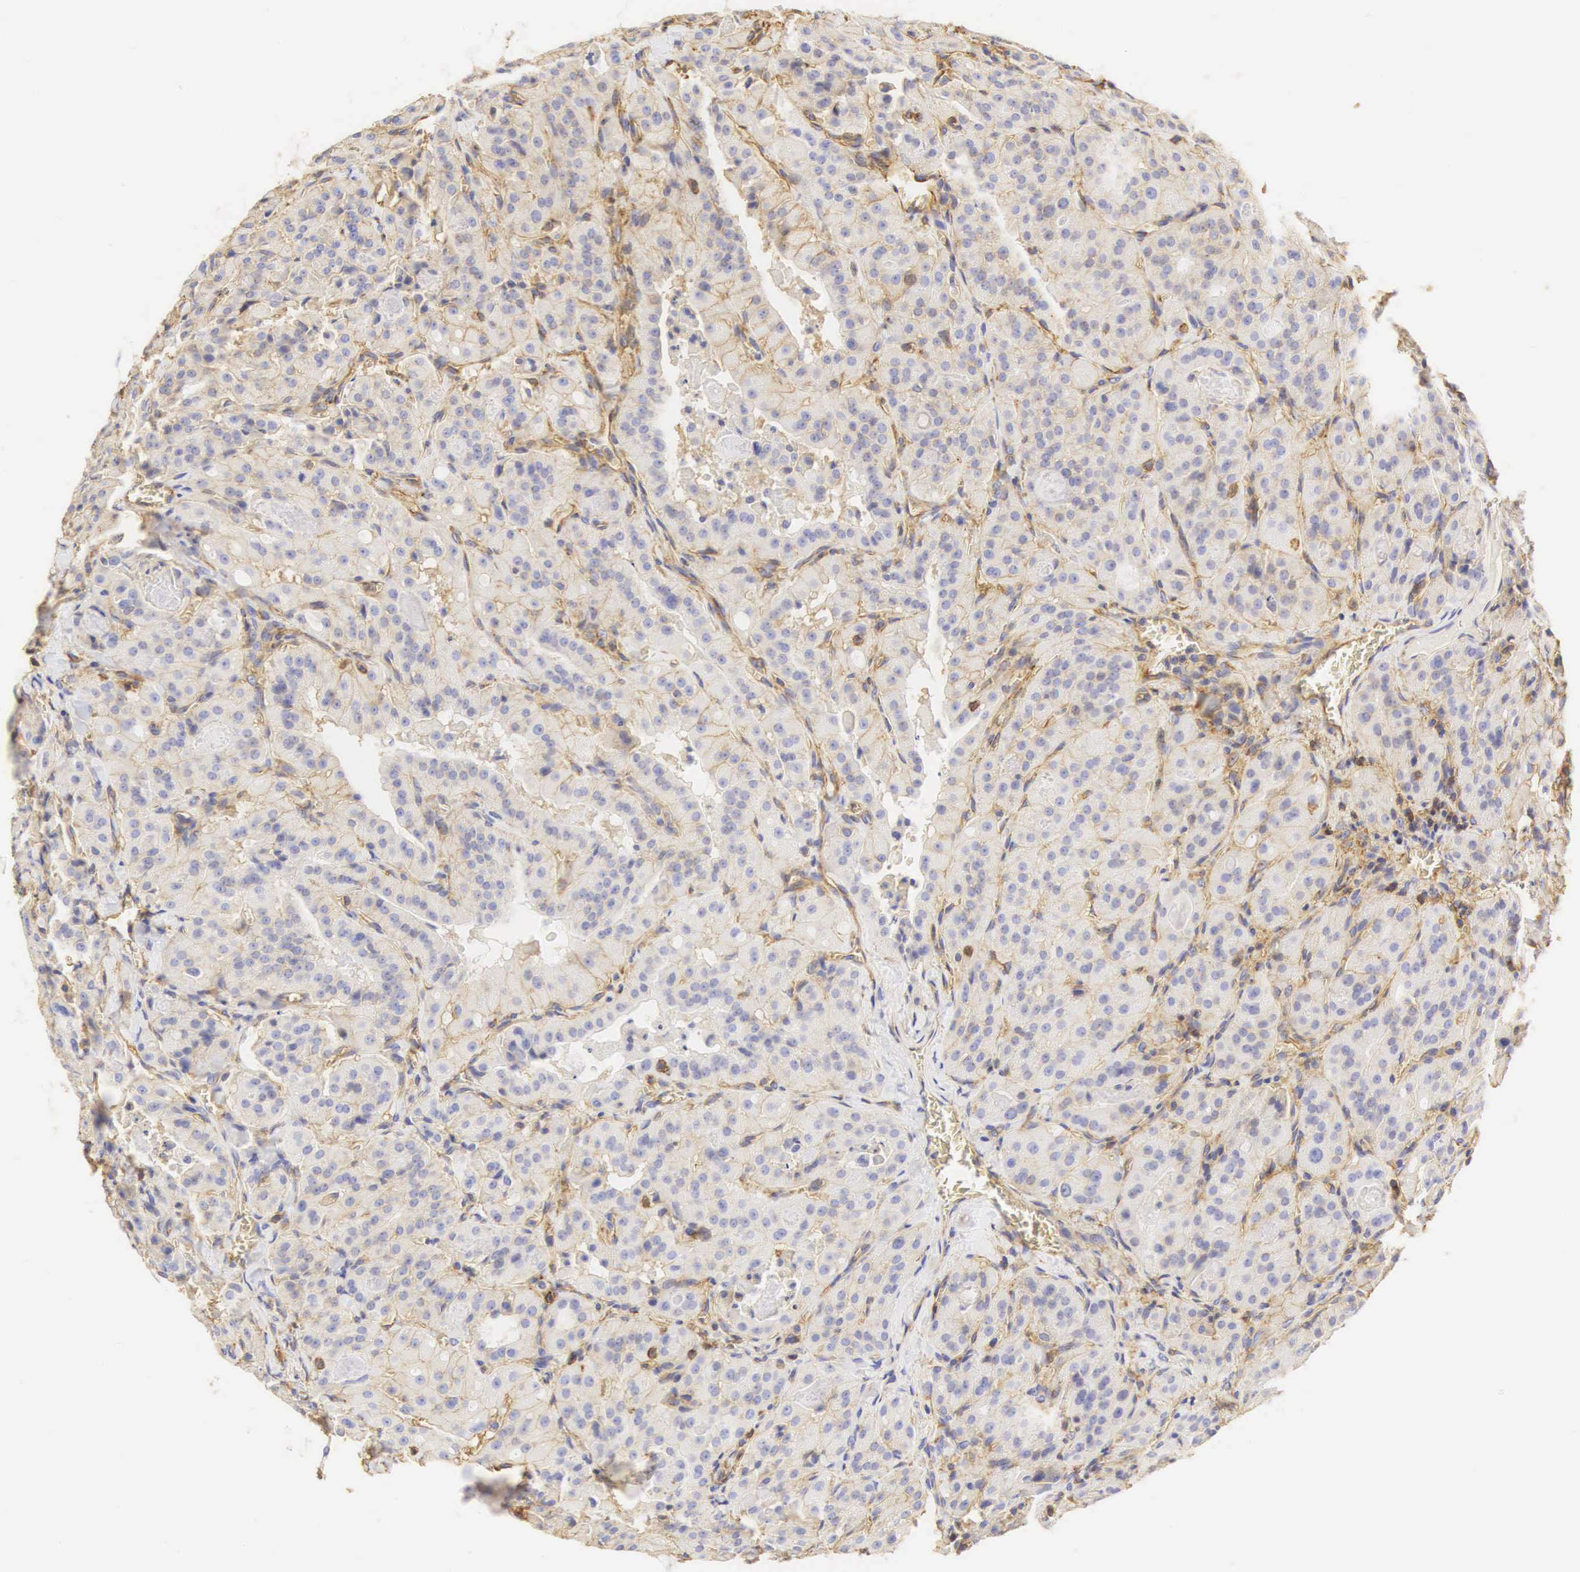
{"staining": {"intensity": "weak", "quantity": "<25%", "location": "cytoplasmic/membranous"}, "tissue": "thyroid cancer", "cell_type": "Tumor cells", "image_type": "cancer", "snomed": [{"axis": "morphology", "description": "Carcinoma, NOS"}, {"axis": "topography", "description": "Thyroid gland"}], "caption": "The IHC image has no significant expression in tumor cells of carcinoma (thyroid) tissue. The staining is performed using DAB (3,3'-diaminobenzidine) brown chromogen with nuclei counter-stained in using hematoxylin.", "gene": "CD99", "patient": {"sex": "male", "age": 76}}